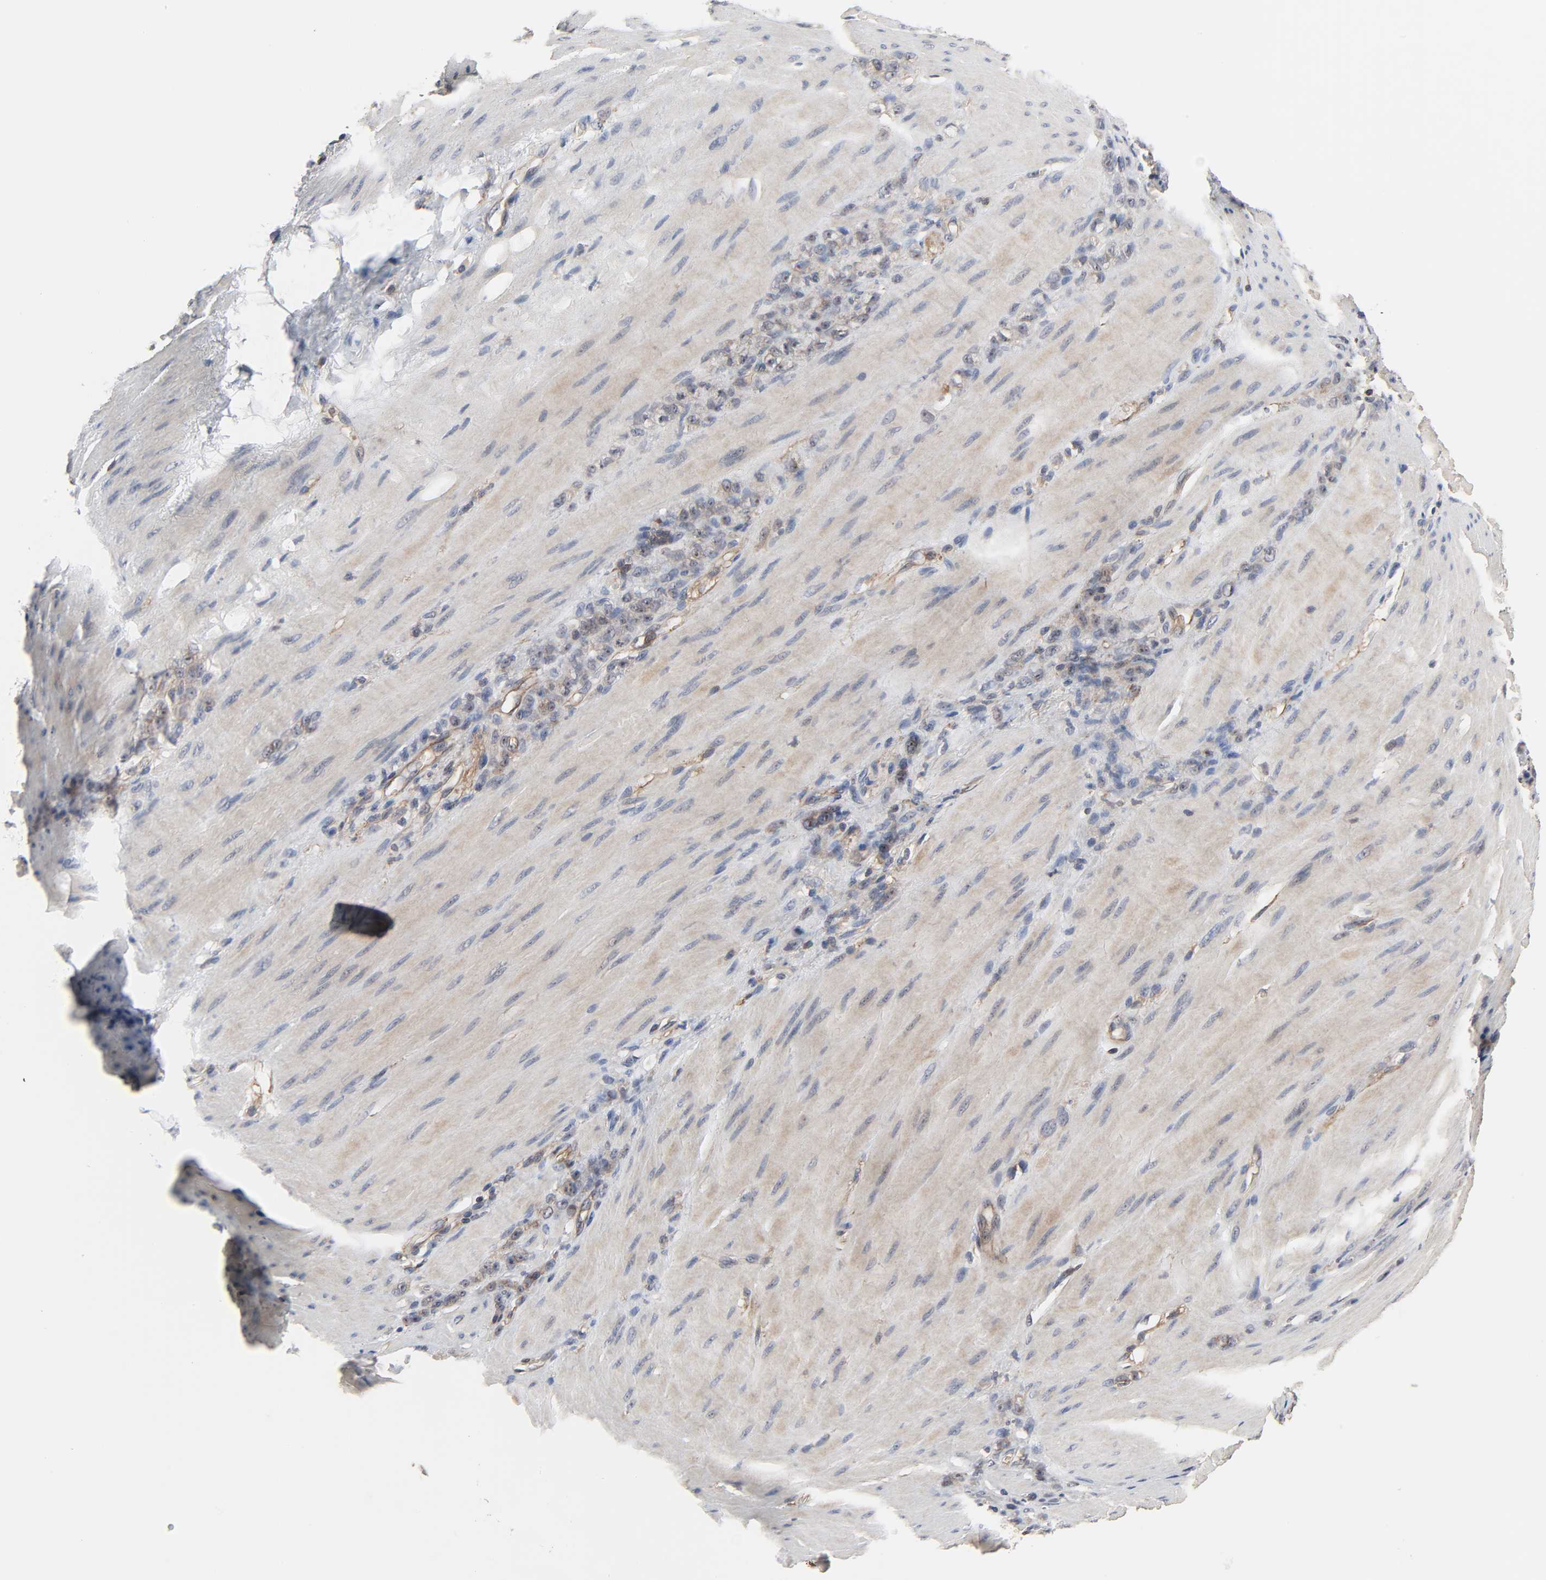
{"staining": {"intensity": "weak", "quantity": "<25%", "location": "cytoplasmic/membranous,nuclear"}, "tissue": "stomach cancer", "cell_type": "Tumor cells", "image_type": "cancer", "snomed": [{"axis": "morphology", "description": "Adenocarcinoma, NOS"}, {"axis": "topography", "description": "Stomach"}], "caption": "This photomicrograph is of adenocarcinoma (stomach) stained with IHC to label a protein in brown with the nuclei are counter-stained blue. There is no expression in tumor cells.", "gene": "DDX10", "patient": {"sex": "male", "age": 82}}